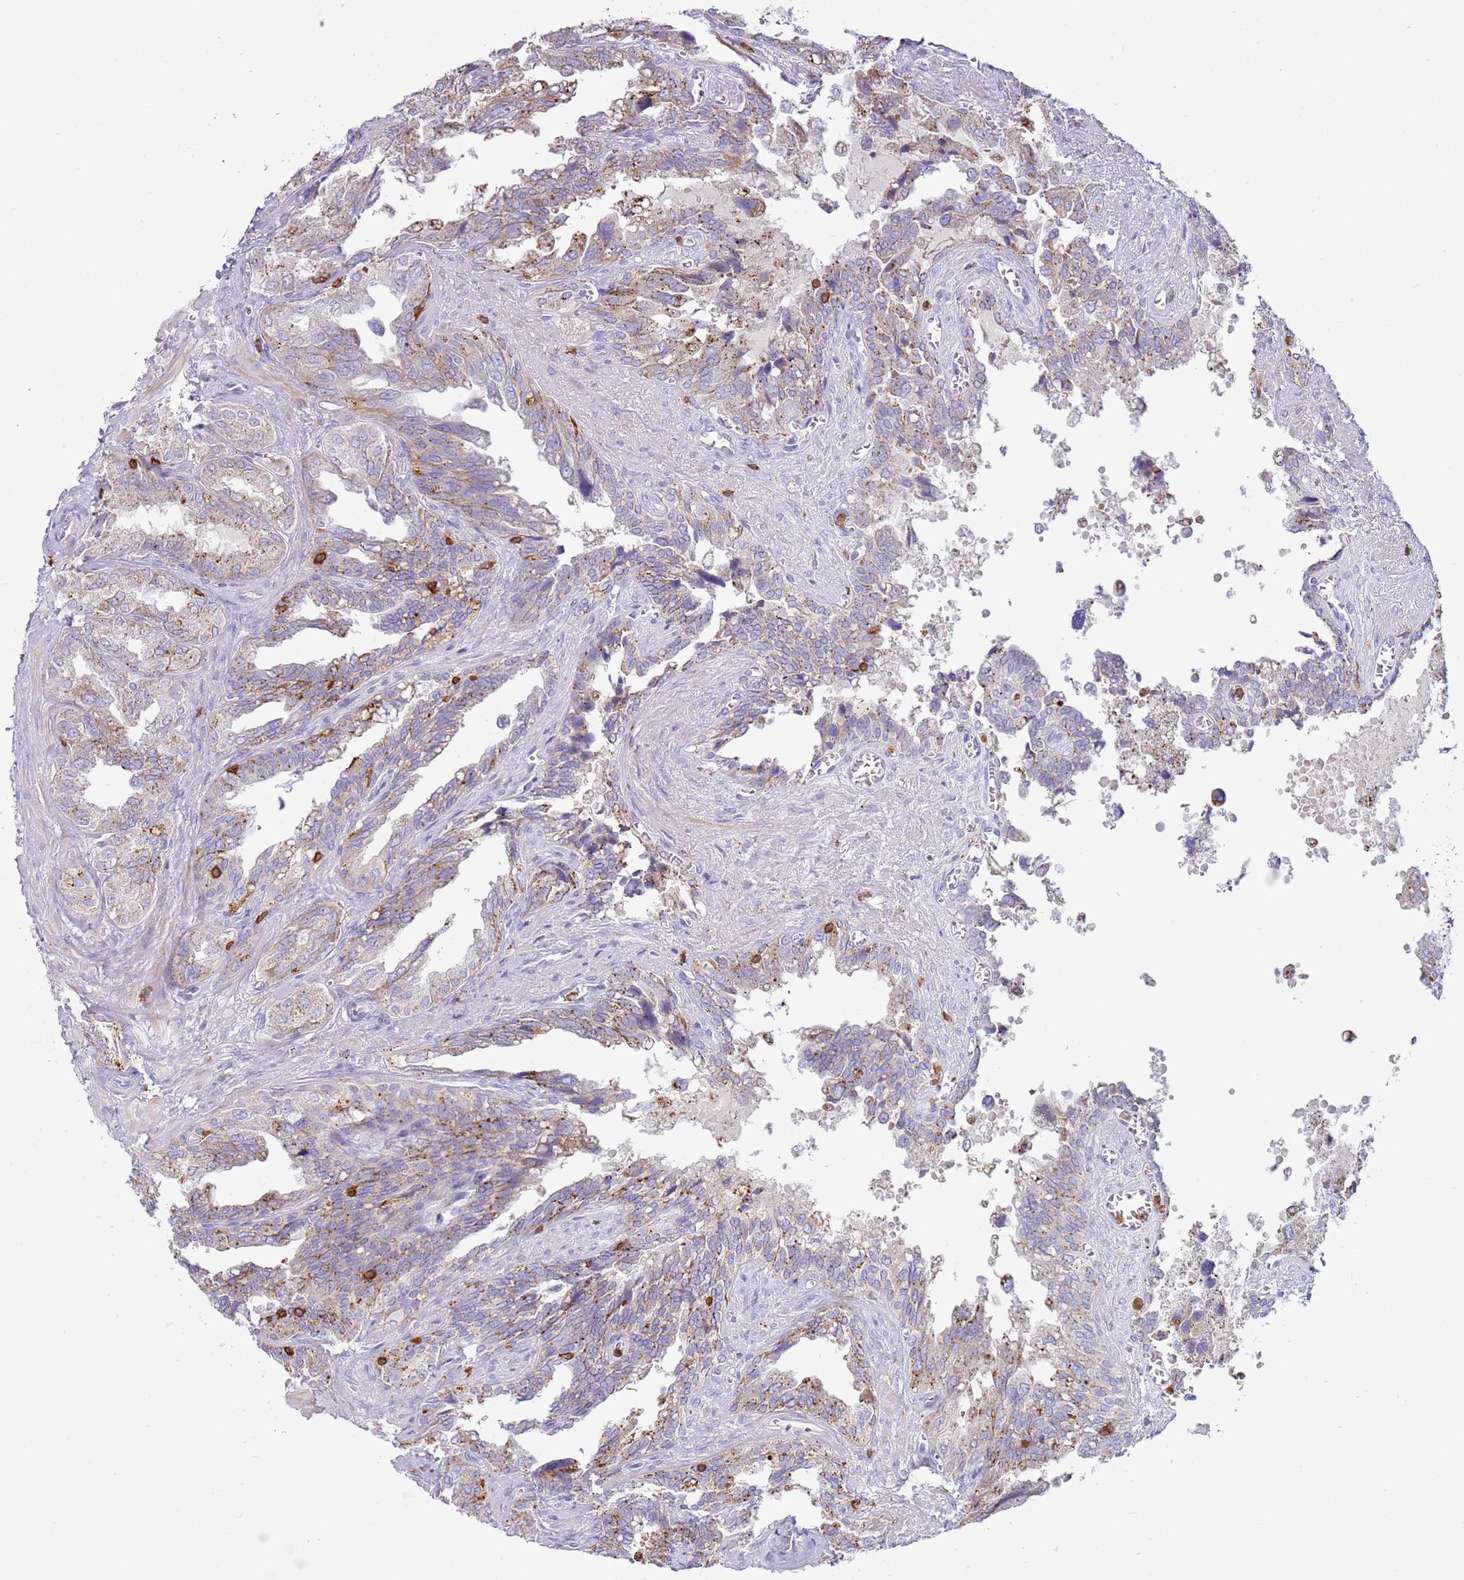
{"staining": {"intensity": "moderate", "quantity": "25%-75%", "location": "cytoplasmic/membranous"}, "tissue": "seminal vesicle", "cell_type": "Glandular cells", "image_type": "normal", "snomed": [{"axis": "morphology", "description": "Normal tissue, NOS"}, {"axis": "topography", "description": "Seminal veicle"}], "caption": "A medium amount of moderate cytoplasmic/membranous staining is present in about 25%-75% of glandular cells in unremarkable seminal vesicle.", "gene": "TTPAL", "patient": {"sex": "male", "age": 67}}